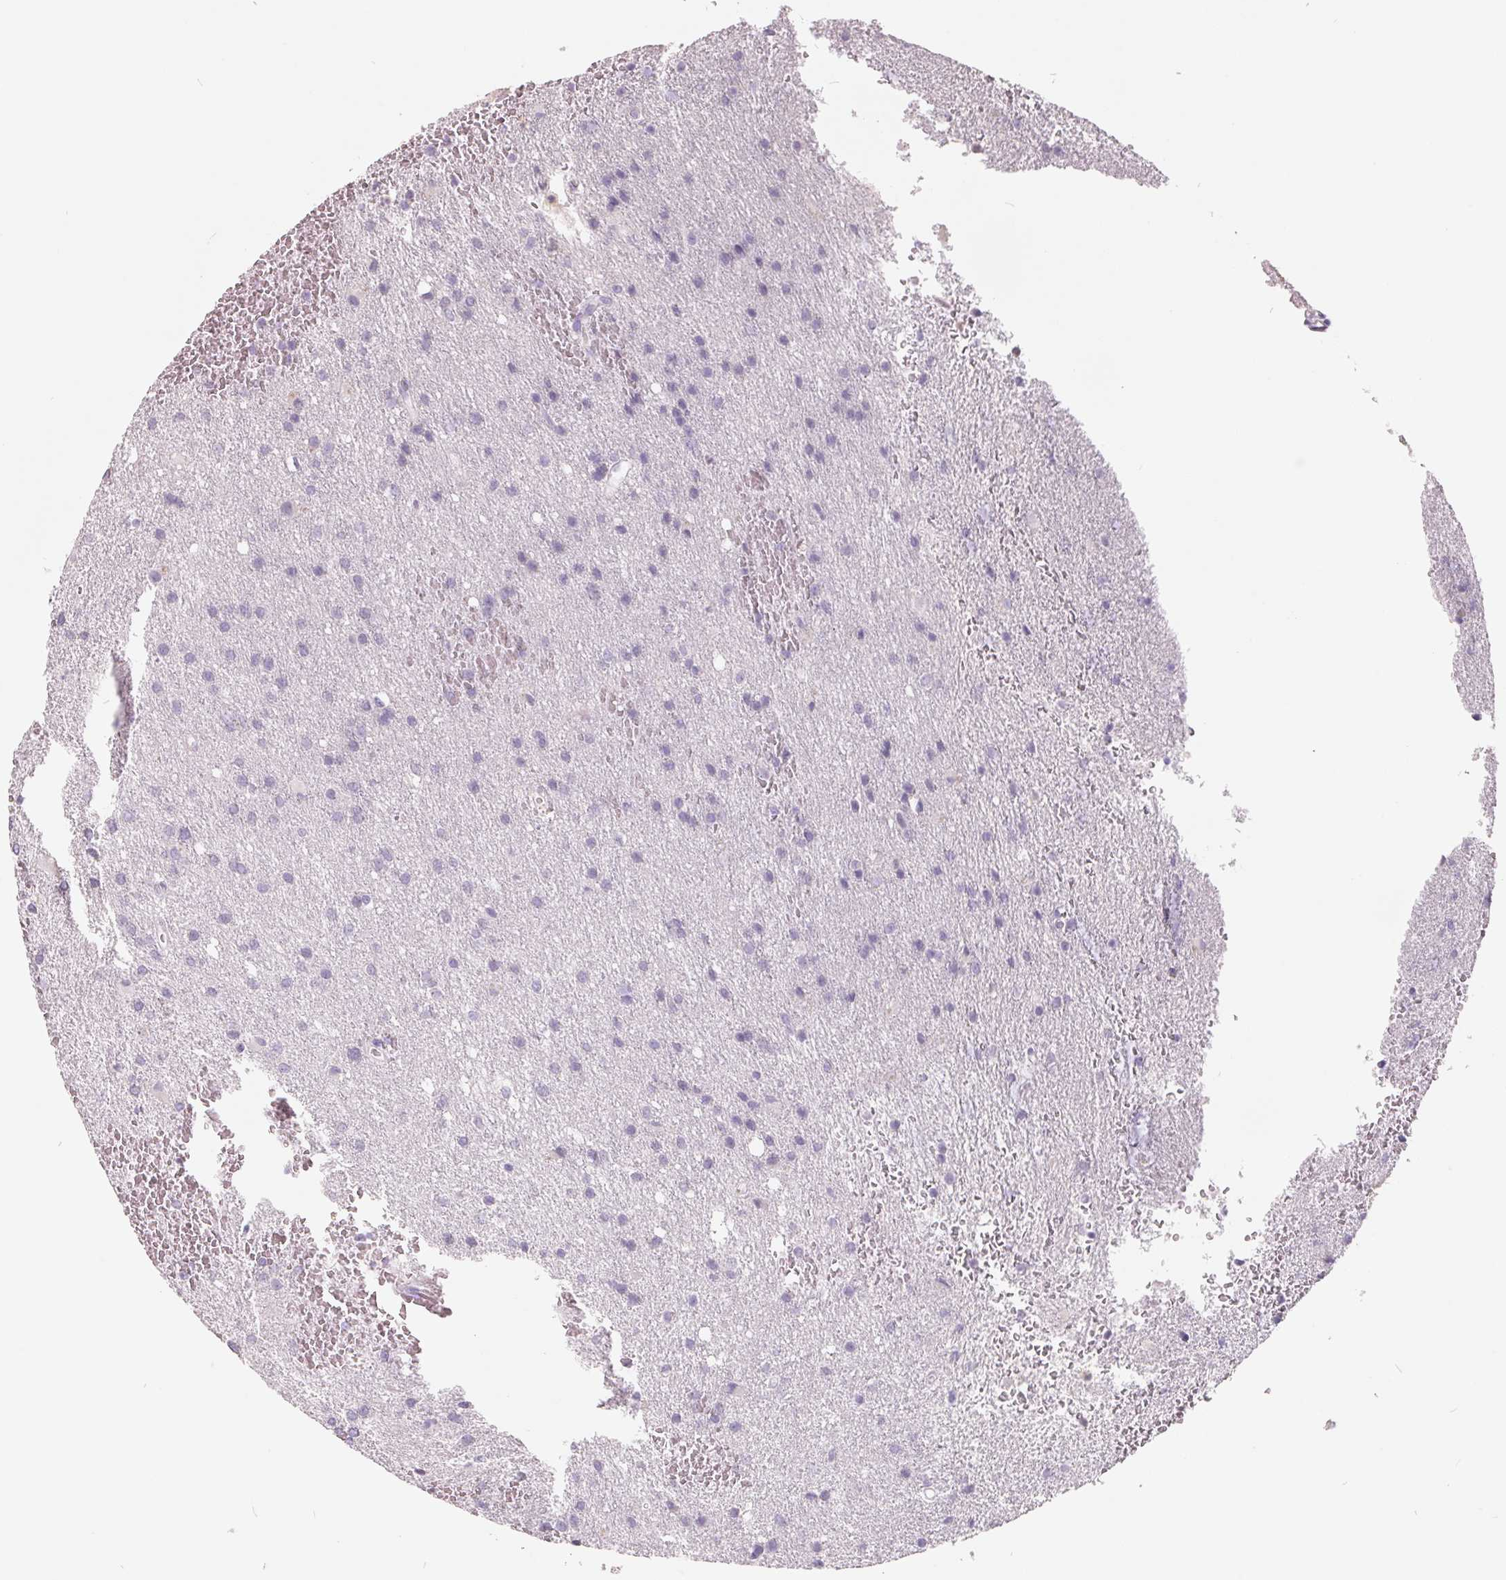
{"staining": {"intensity": "negative", "quantity": "none", "location": "none"}, "tissue": "glioma", "cell_type": "Tumor cells", "image_type": "cancer", "snomed": [{"axis": "morphology", "description": "Glioma, malignant, Low grade"}, {"axis": "topography", "description": "Brain"}], "caption": "A photomicrograph of glioma stained for a protein reveals no brown staining in tumor cells.", "gene": "FTCD", "patient": {"sex": "male", "age": 66}}